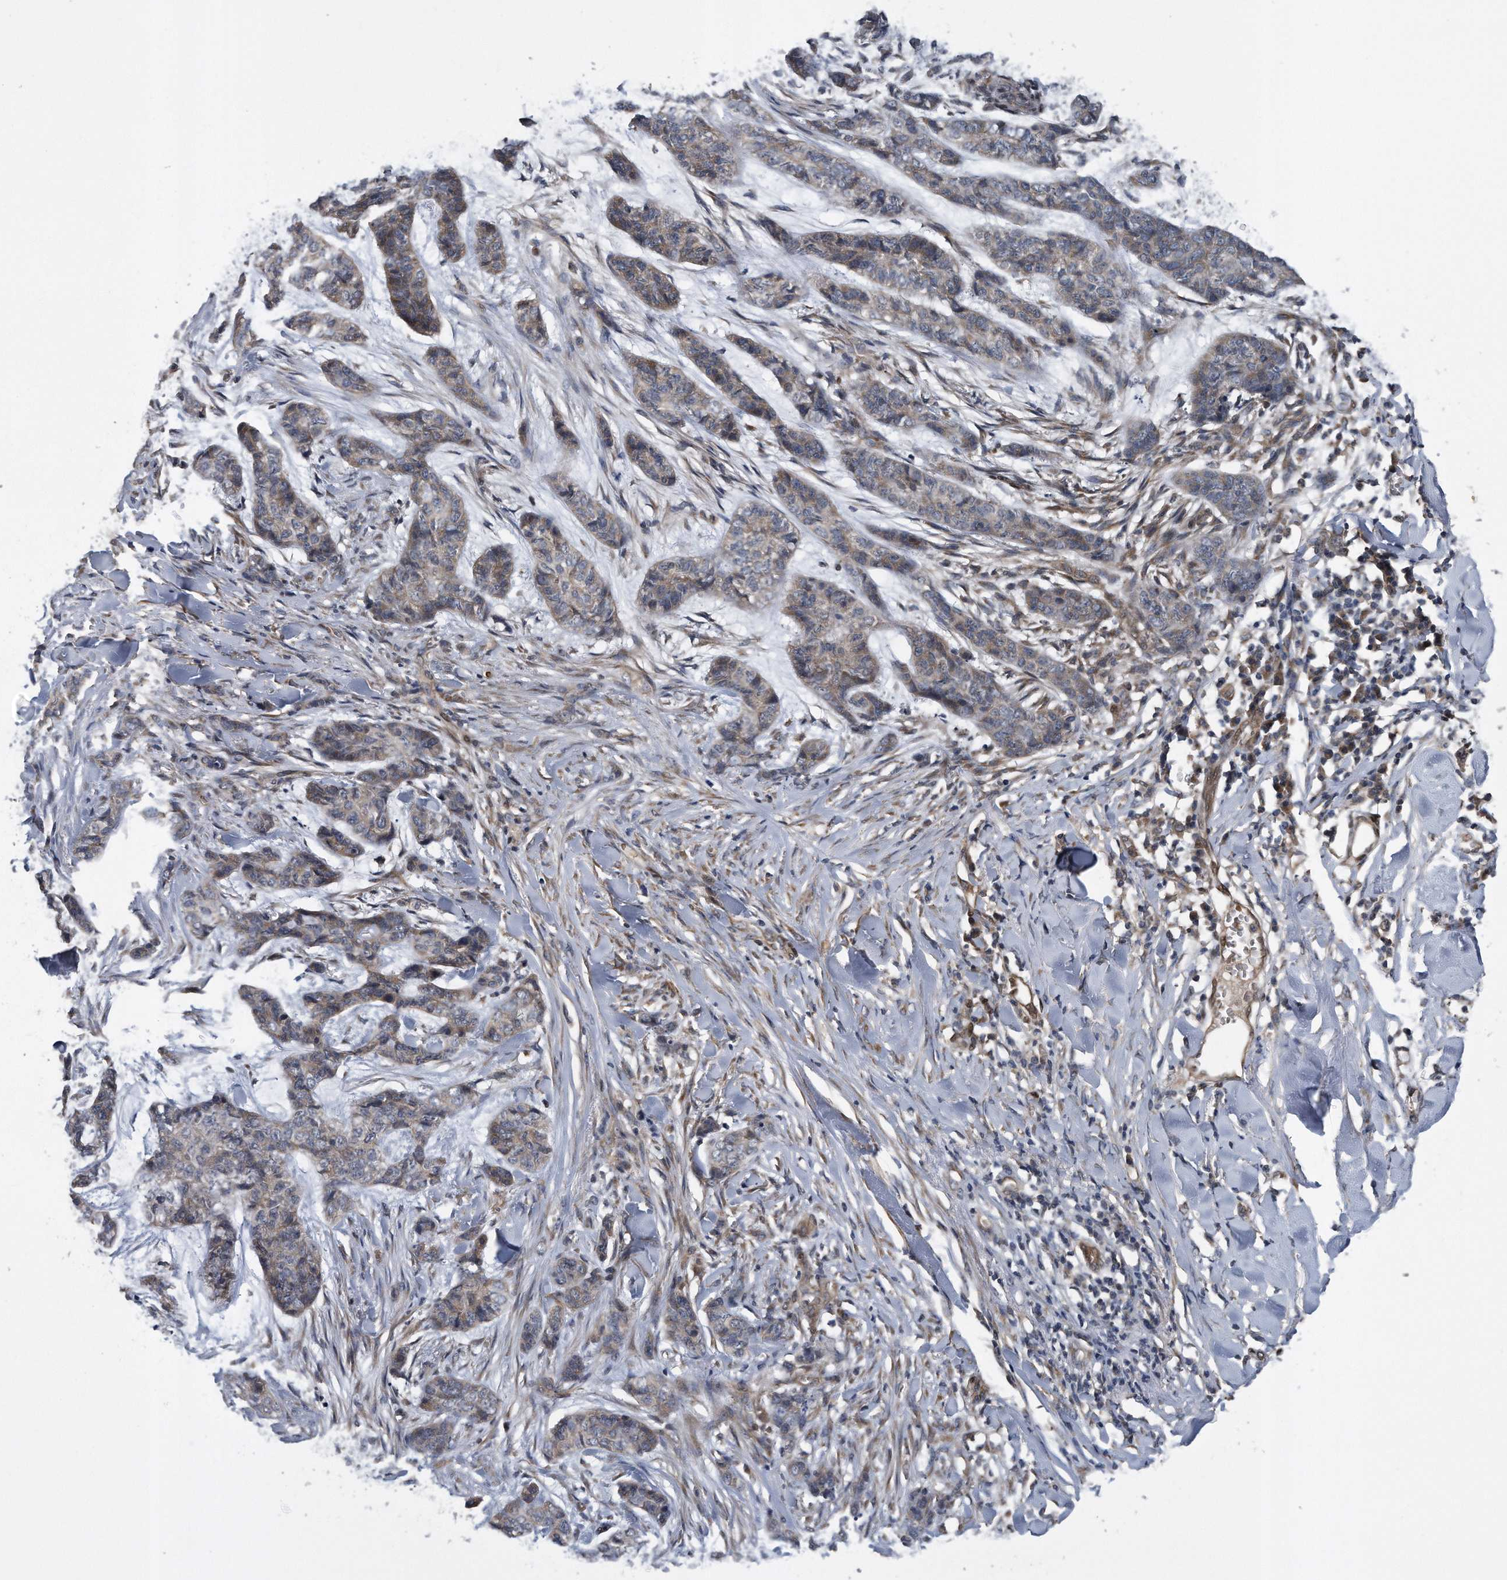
{"staining": {"intensity": "weak", "quantity": "25%-75%", "location": "cytoplasmic/membranous"}, "tissue": "skin cancer", "cell_type": "Tumor cells", "image_type": "cancer", "snomed": [{"axis": "morphology", "description": "Basal cell carcinoma"}, {"axis": "topography", "description": "Skin"}], "caption": "Skin basal cell carcinoma stained for a protein (brown) shows weak cytoplasmic/membranous positive positivity in about 25%-75% of tumor cells.", "gene": "ZNF79", "patient": {"sex": "female", "age": 64}}